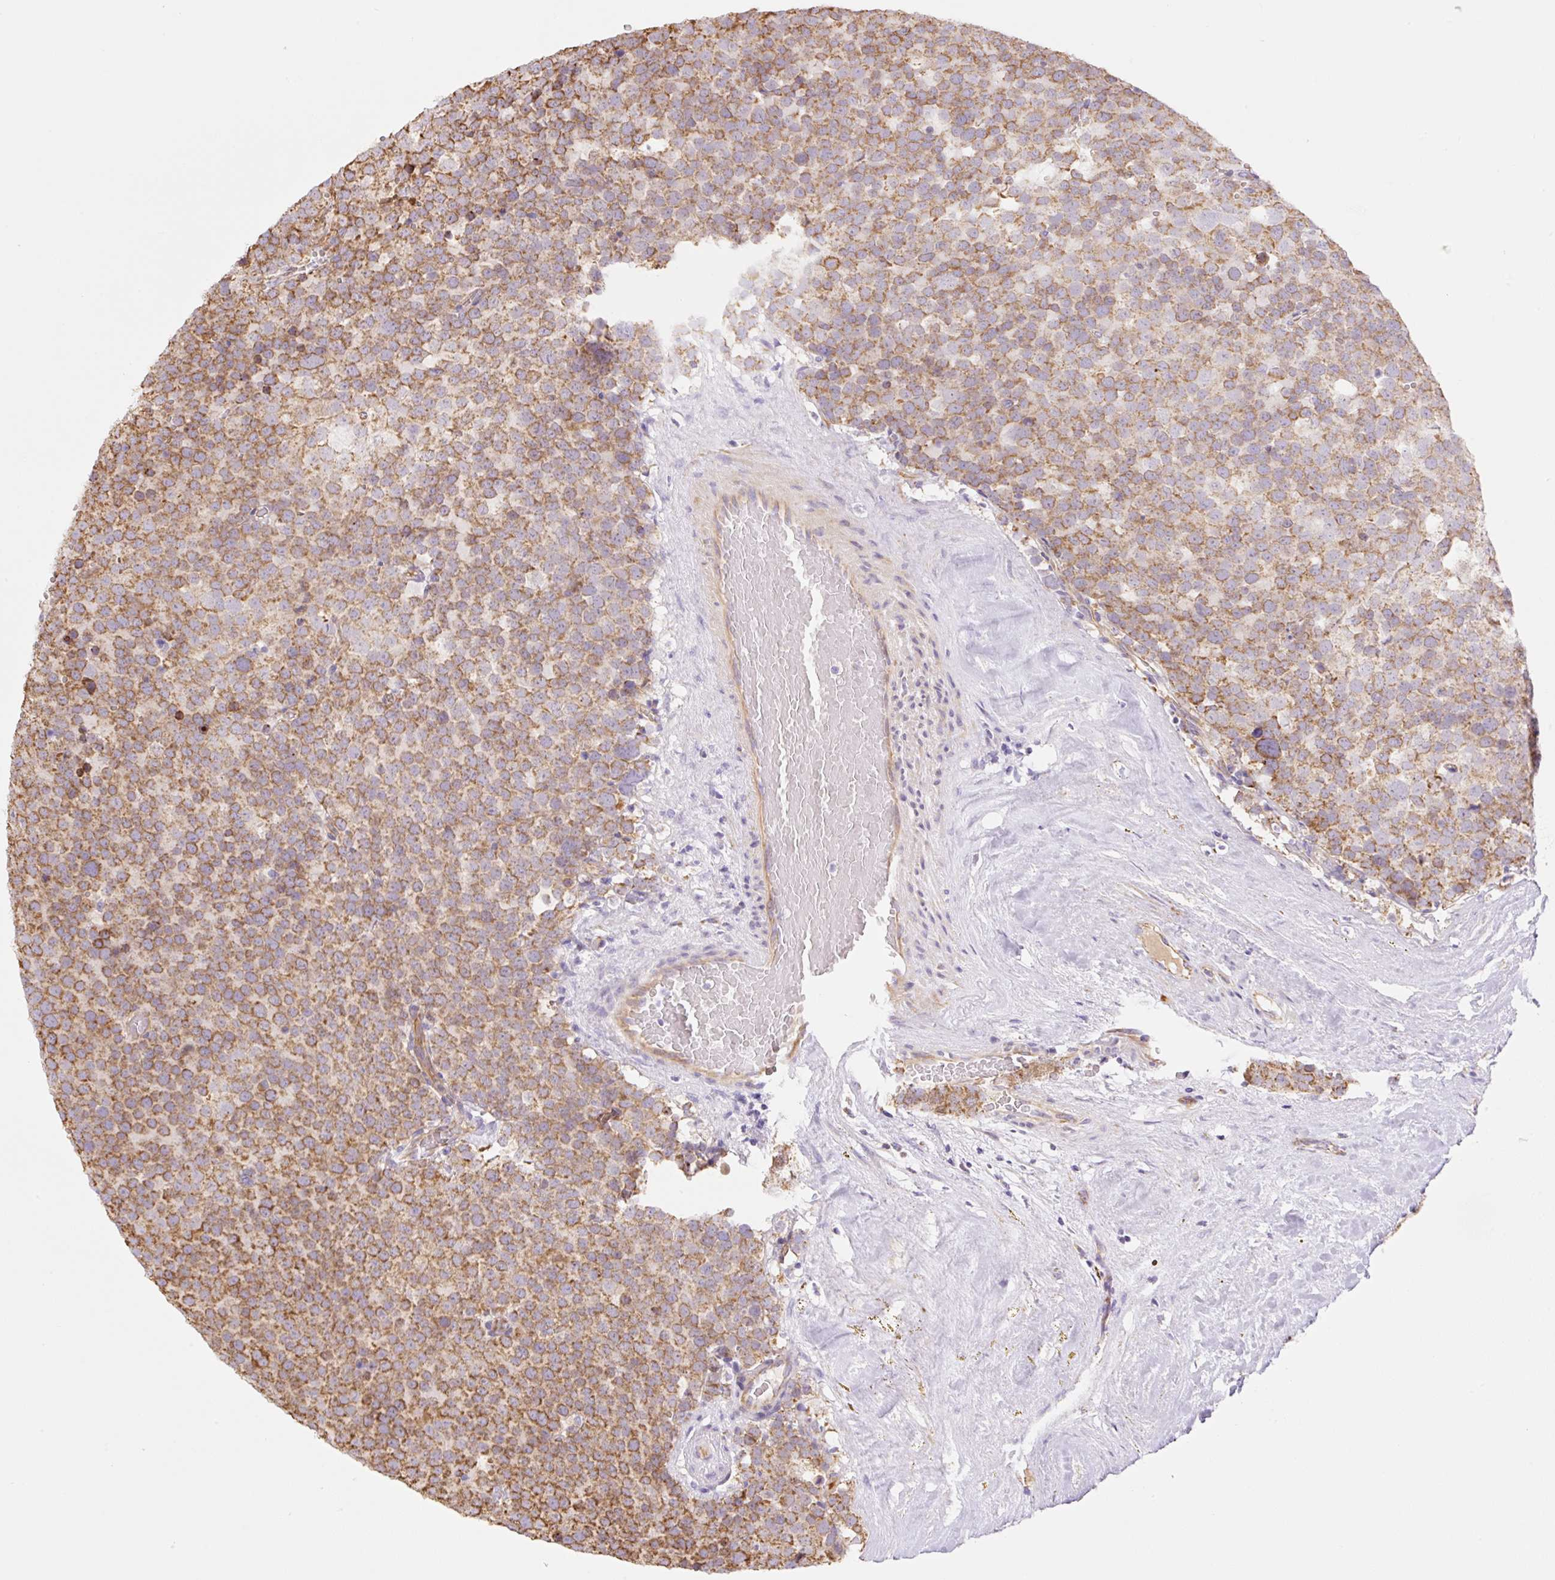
{"staining": {"intensity": "moderate", "quantity": ">75%", "location": "cytoplasmic/membranous"}, "tissue": "testis cancer", "cell_type": "Tumor cells", "image_type": "cancer", "snomed": [{"axis": "morphology", "description": "Seminoma, NOS"}, {"axis": "topography", "description": "Testis"}], "caption": "An immunohistochemistry (IHC) histopathology image of neoplastic tissue is shown. Protein staining in brown shows moderate cytoplasmic/membranous positivity in testis cancer (seminoma) within tumor cells.", "gene": "ESAM", "patient": {"sex": "male", "age": 71}}